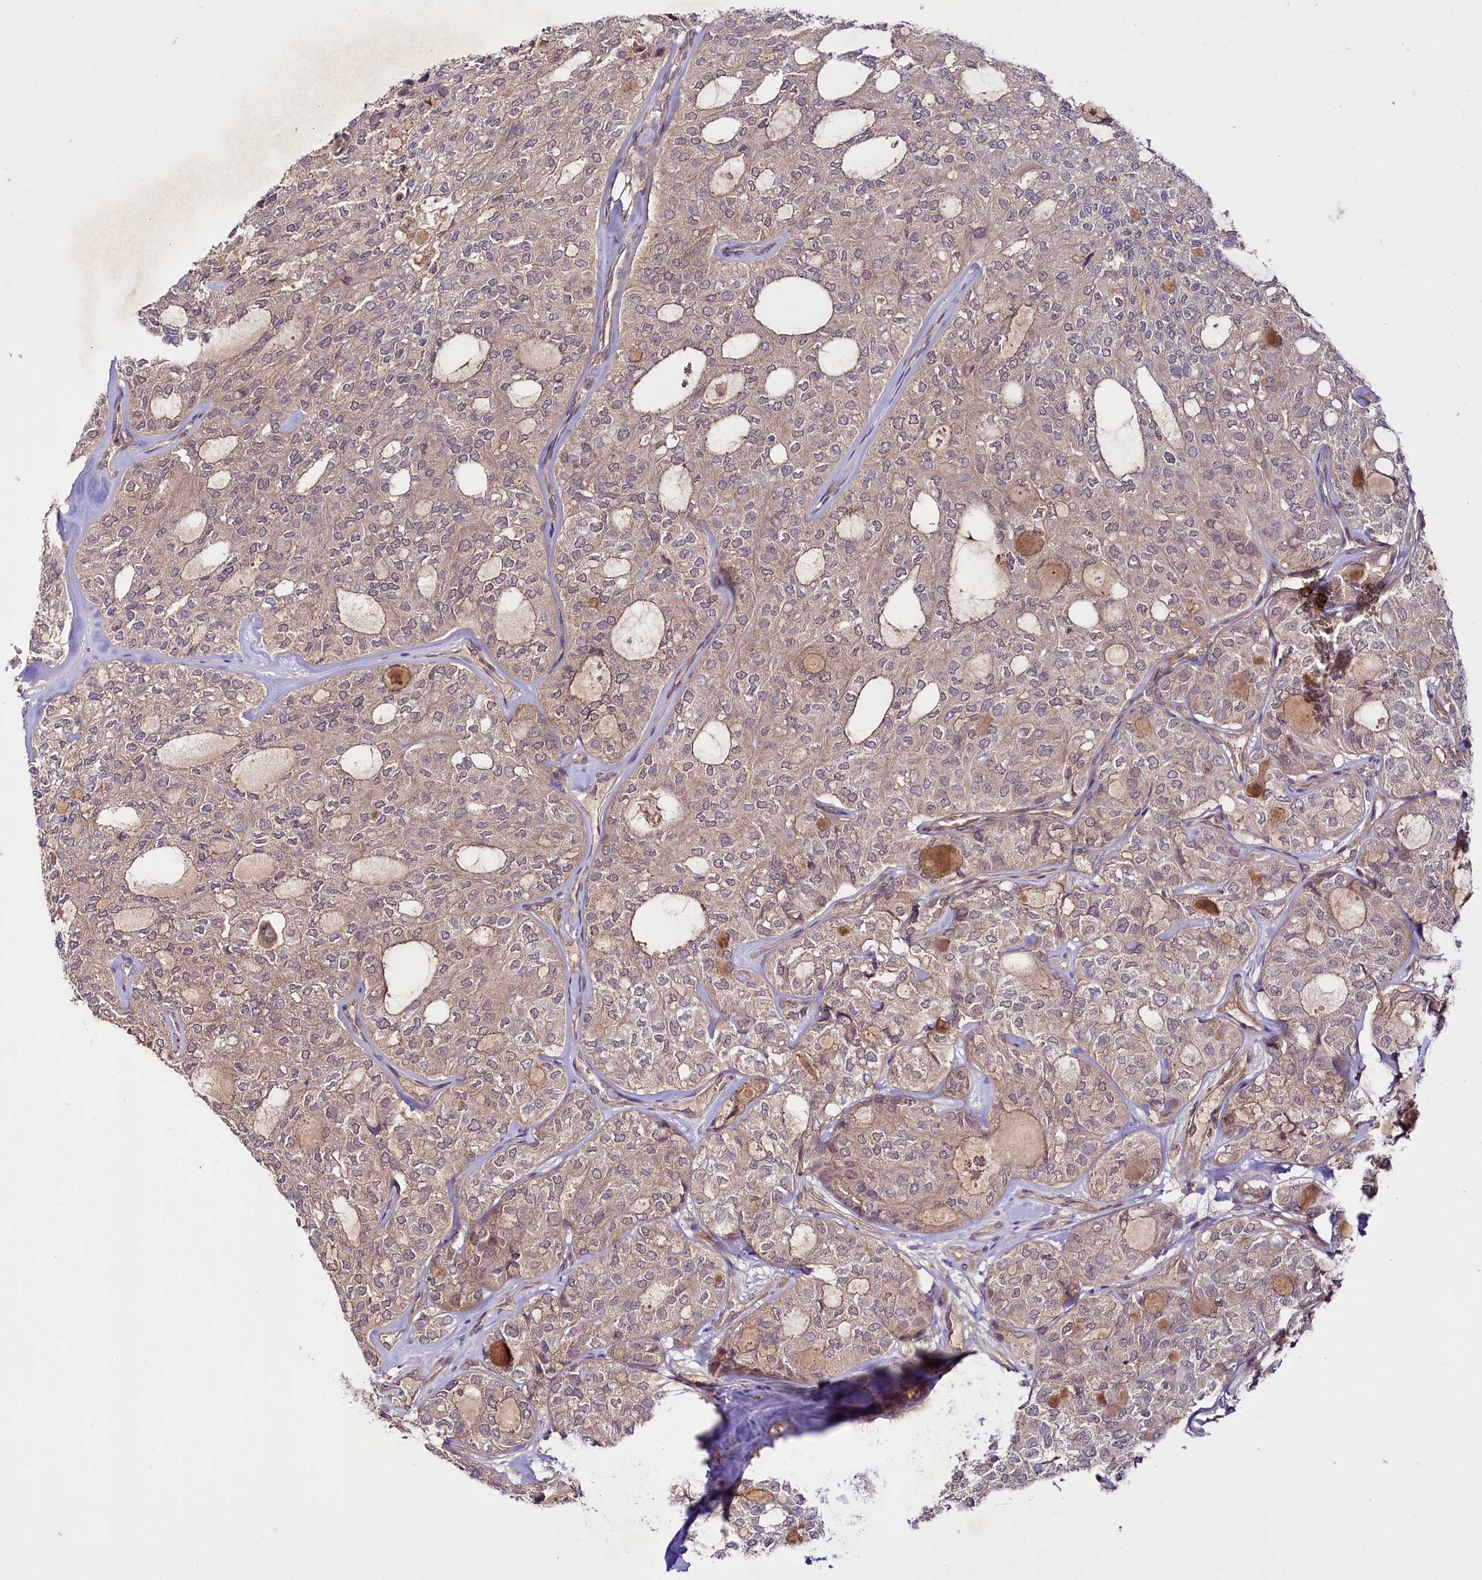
{"staining": {"intensity": "weak", "quantity": ">75%", "location": "cytoplasmic/membranous"}, "tissue": "thyroid cancer", "cell_type": "Tumor cells", "image_type": "cancer", "snomed": [{"axis": "morphology", "description": "Follicular adenoma carcinoma, NOS"}, {"axis": "topography", "description": "Thyroid gland"}], "caption": "This micrograph shows immunohistochemistry staining of human thyroid cancer, with low weak cytoplasmic/membranous expression in approximately >75% of tumor cells.", "gene": "PHLDB1", "patient": {"sex": "male", "age": 75}}